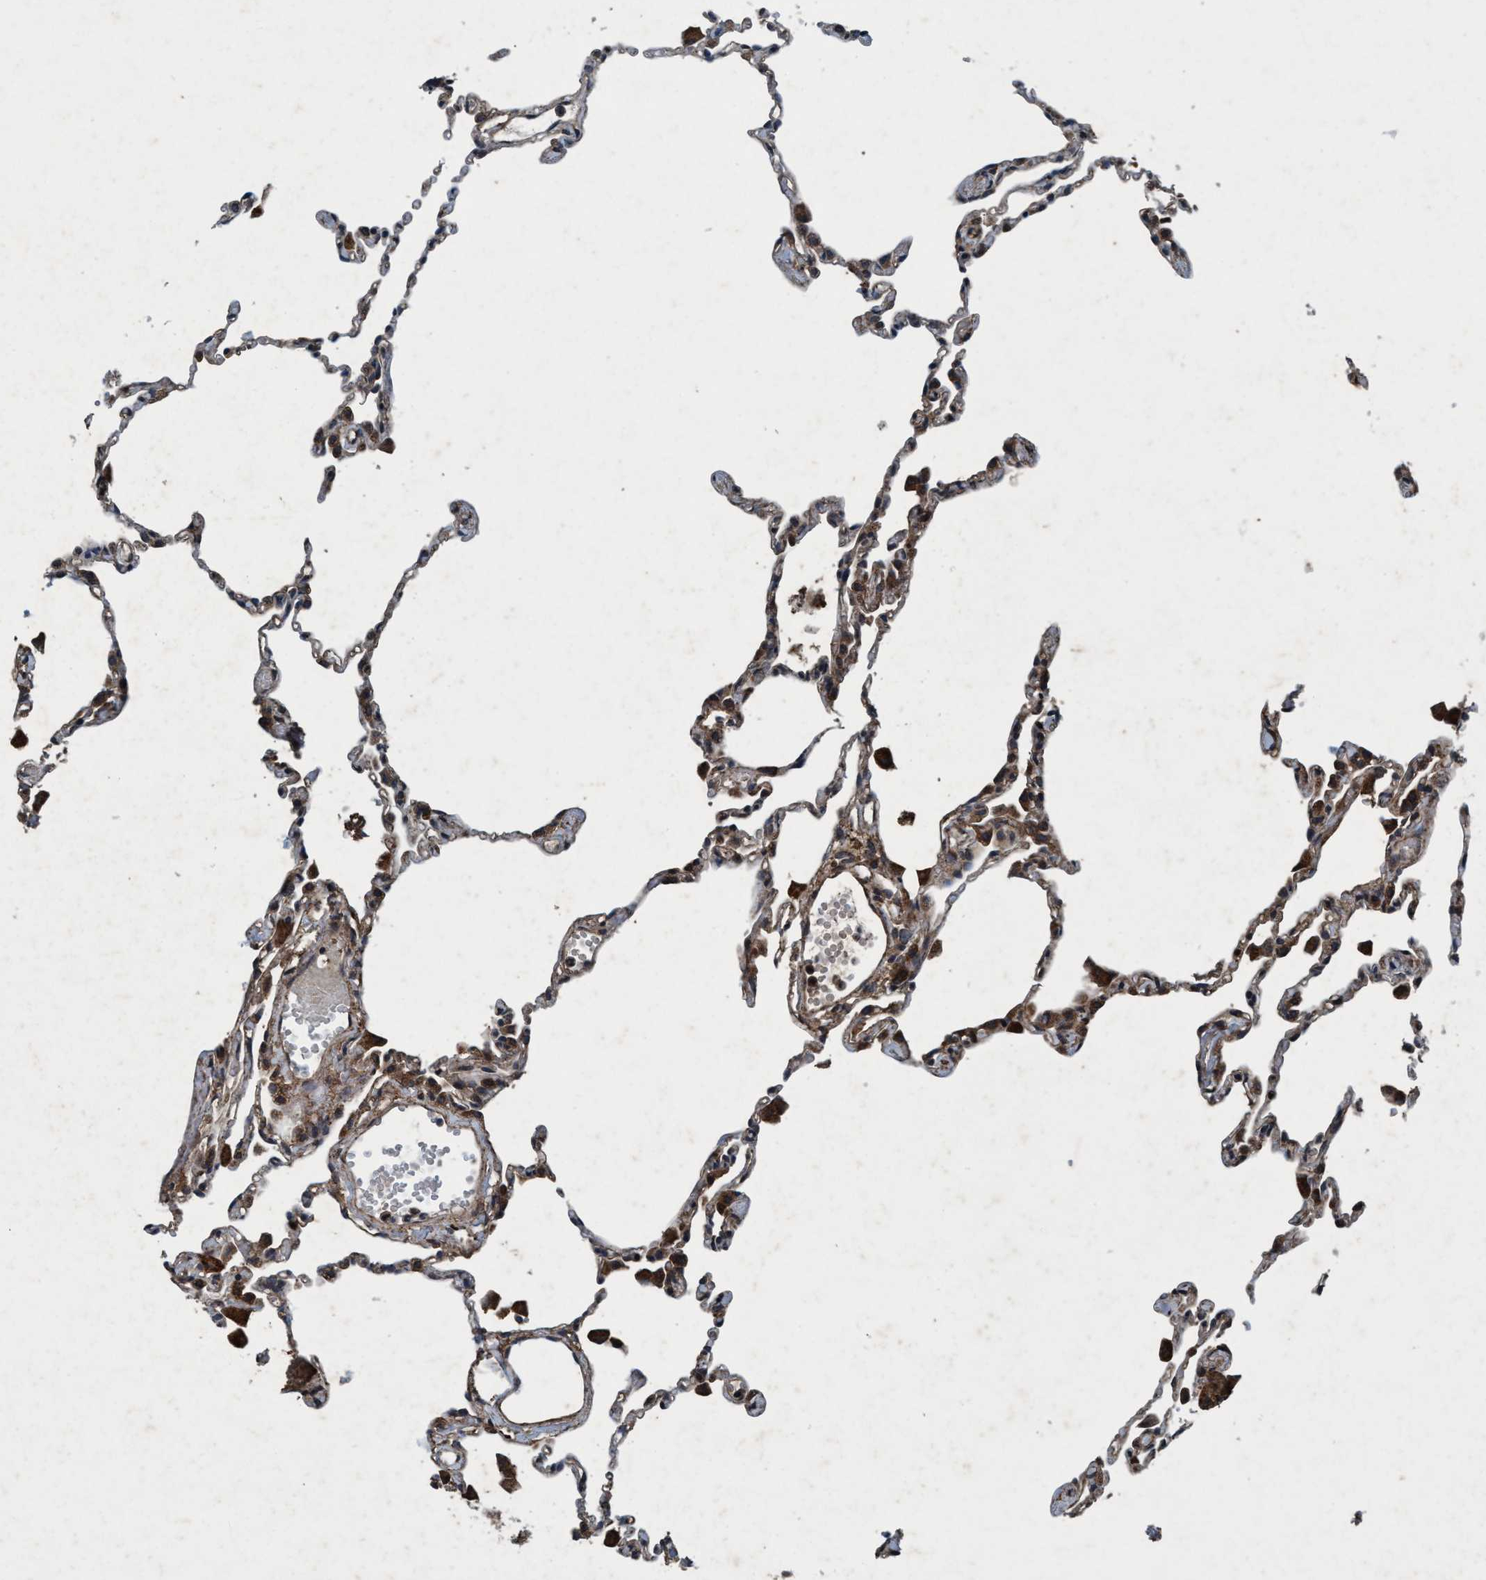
{"staining": {"intensity": "moderate", "quantity": "25%-75%", "location": "cytoplasmic/membranous,nuclear"}, "tissue": "lung", "cell_type": "Alveolar cells", "image_type": "normal", "snomed": [{"axis": "morphology", "description": "Normal tissue, NOS"}, {"axis": "topography", "description": "Lung"}], "caption": "Immunohistochemical staining of normal lung shows 25%-75% levels of moderate cytoplasmic/membranous,nuclear protein positivity in approximately 25%-75% of alveolar cells. (DAB IHC with brightfield microscopy, high magnification).", "gene": "AKT1S1", "patient": {"sex": "female", "age": 49}}